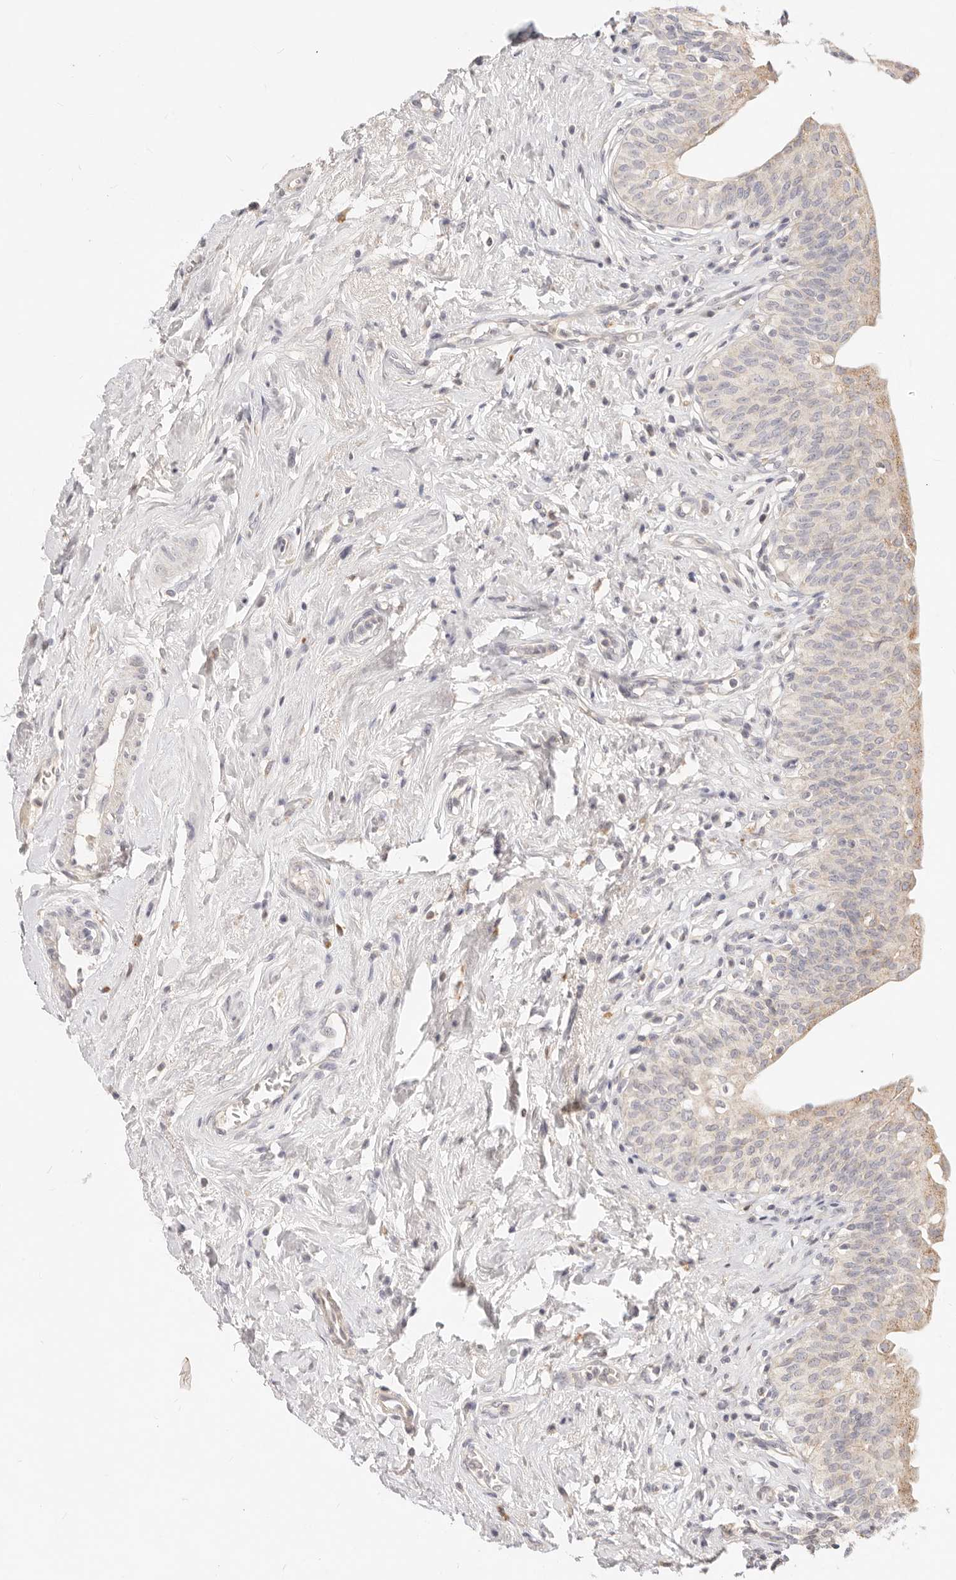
{"staining": {"intensity": "weak", "quantity": "25%-75%", "location": "cytoplasmic/membranous"}, "tissue": "urinary bladder", "cell_type": "Urothelial cells", "image_type": "normal", "snomed": [{"axis": "morphology", "description": "Normal tissue, NOS"}, {"axis": "topography", "description": "Urinary bladder"}], "caption": "IHC micrograph of unremarkable urinary bladder: human urinary bladder stained using immunohistochemistry (IHC) displays low levels of weak protein expression localized specifically in the cytoplasmic/membranous of urothelial cells, appearing as a cytoplasmic/membranous brown color.", "gene": "ACOX1", "patient": {"sex": "male", "age": 83}}